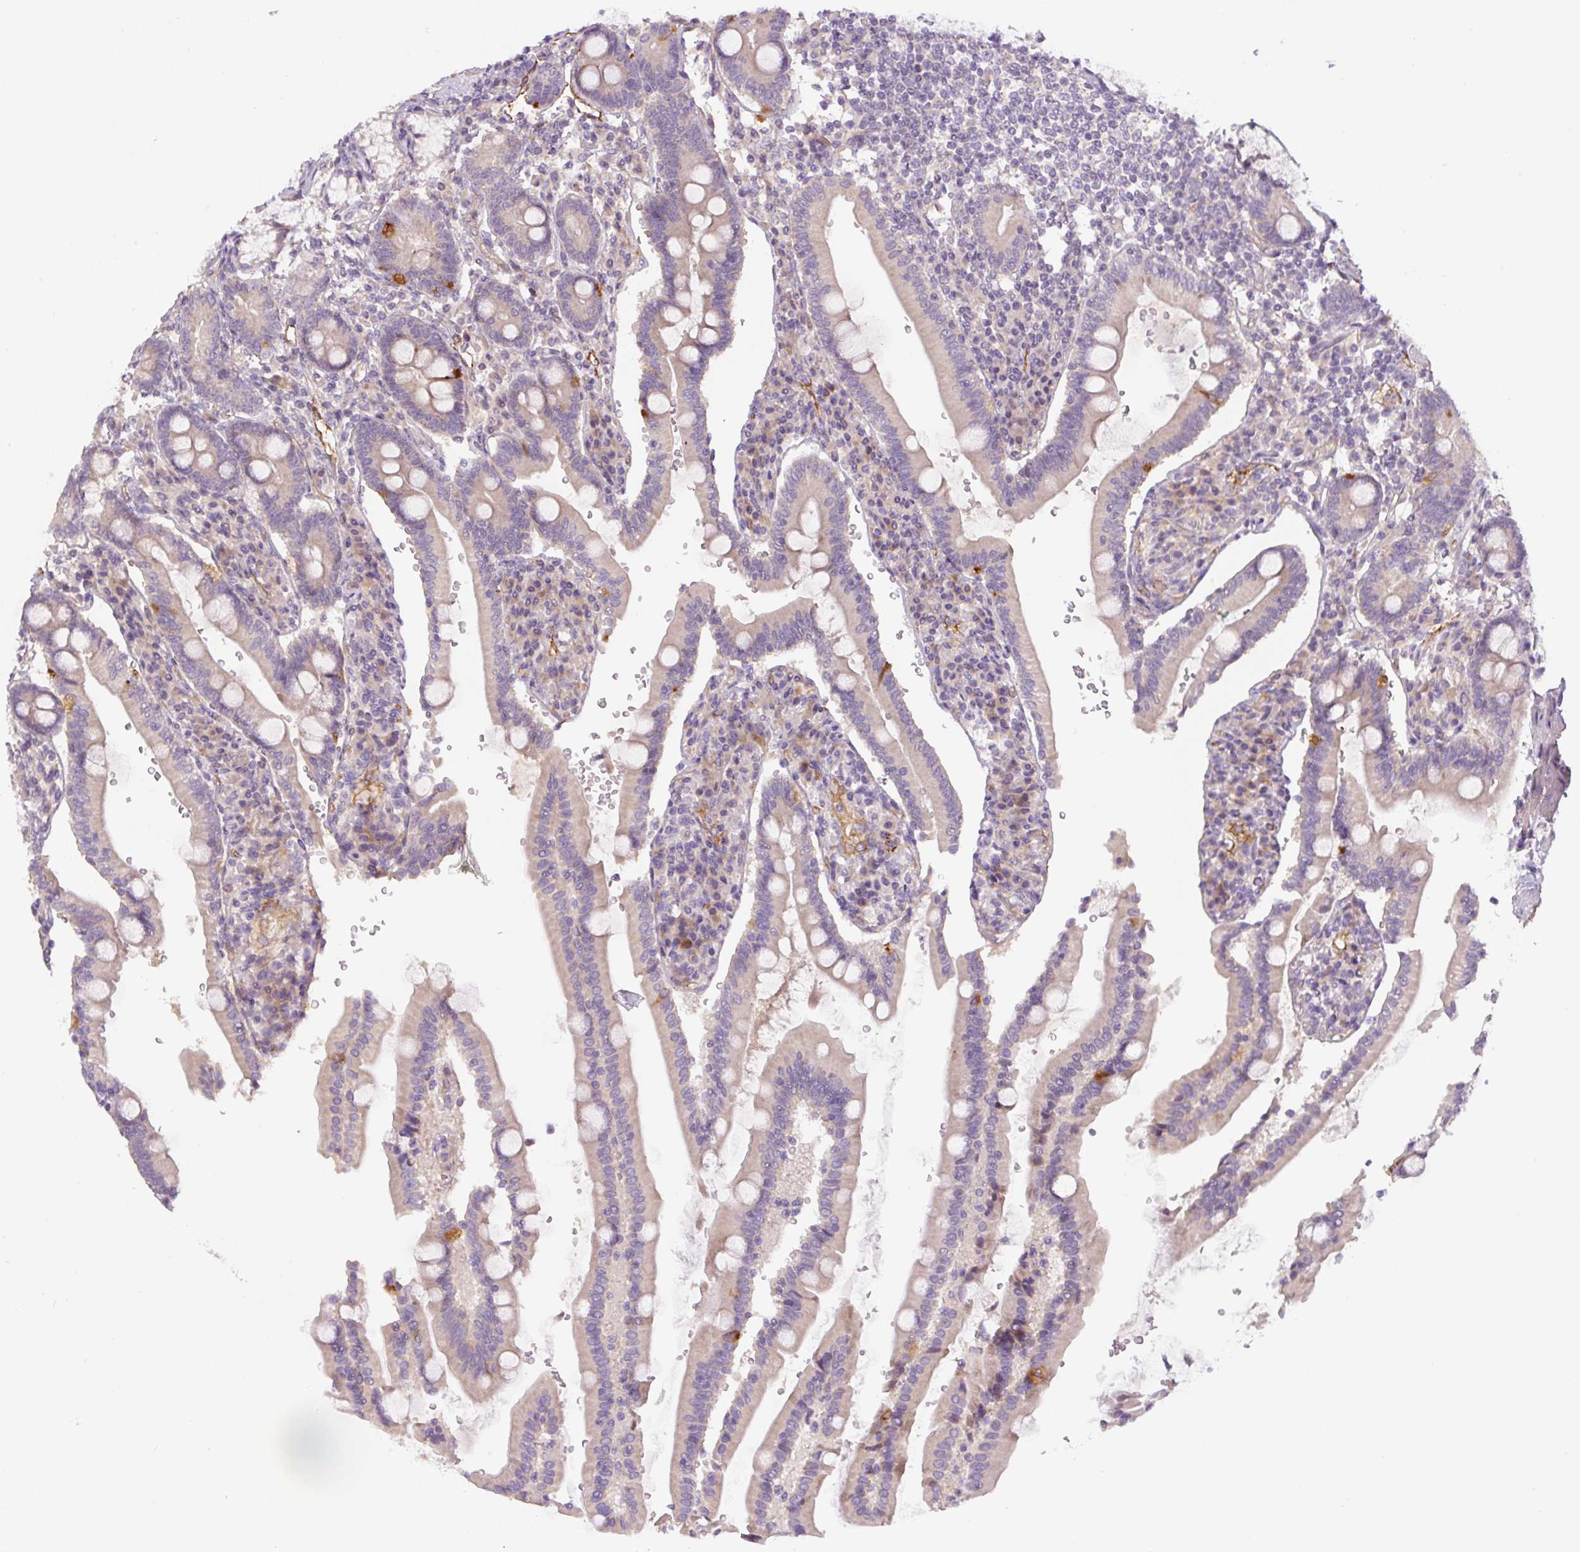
{"staining": {"intensity": "moderate", "quantity": "25%-75%", "location": "cytoplasmic/membranous"}, "tissue": "duodenum", "cell_type": "Glandular cells", "image_type": "normal", "snomed": [{"axis": "morphology", "description": "Normal tissue, NOS"}, {"axis": "topography", "description": "Duodenum"}], "caption": "Immunohistochemistry (IHC) (DAB (3,3'-diaminobenzidine)) staining of benign human duodenum reveals moderate cytoplasmic/membranous protein staining in about 25%-75% of glandular cells.", "gene": "UBL3", "patient": {"sex": "female", "age": 67}}